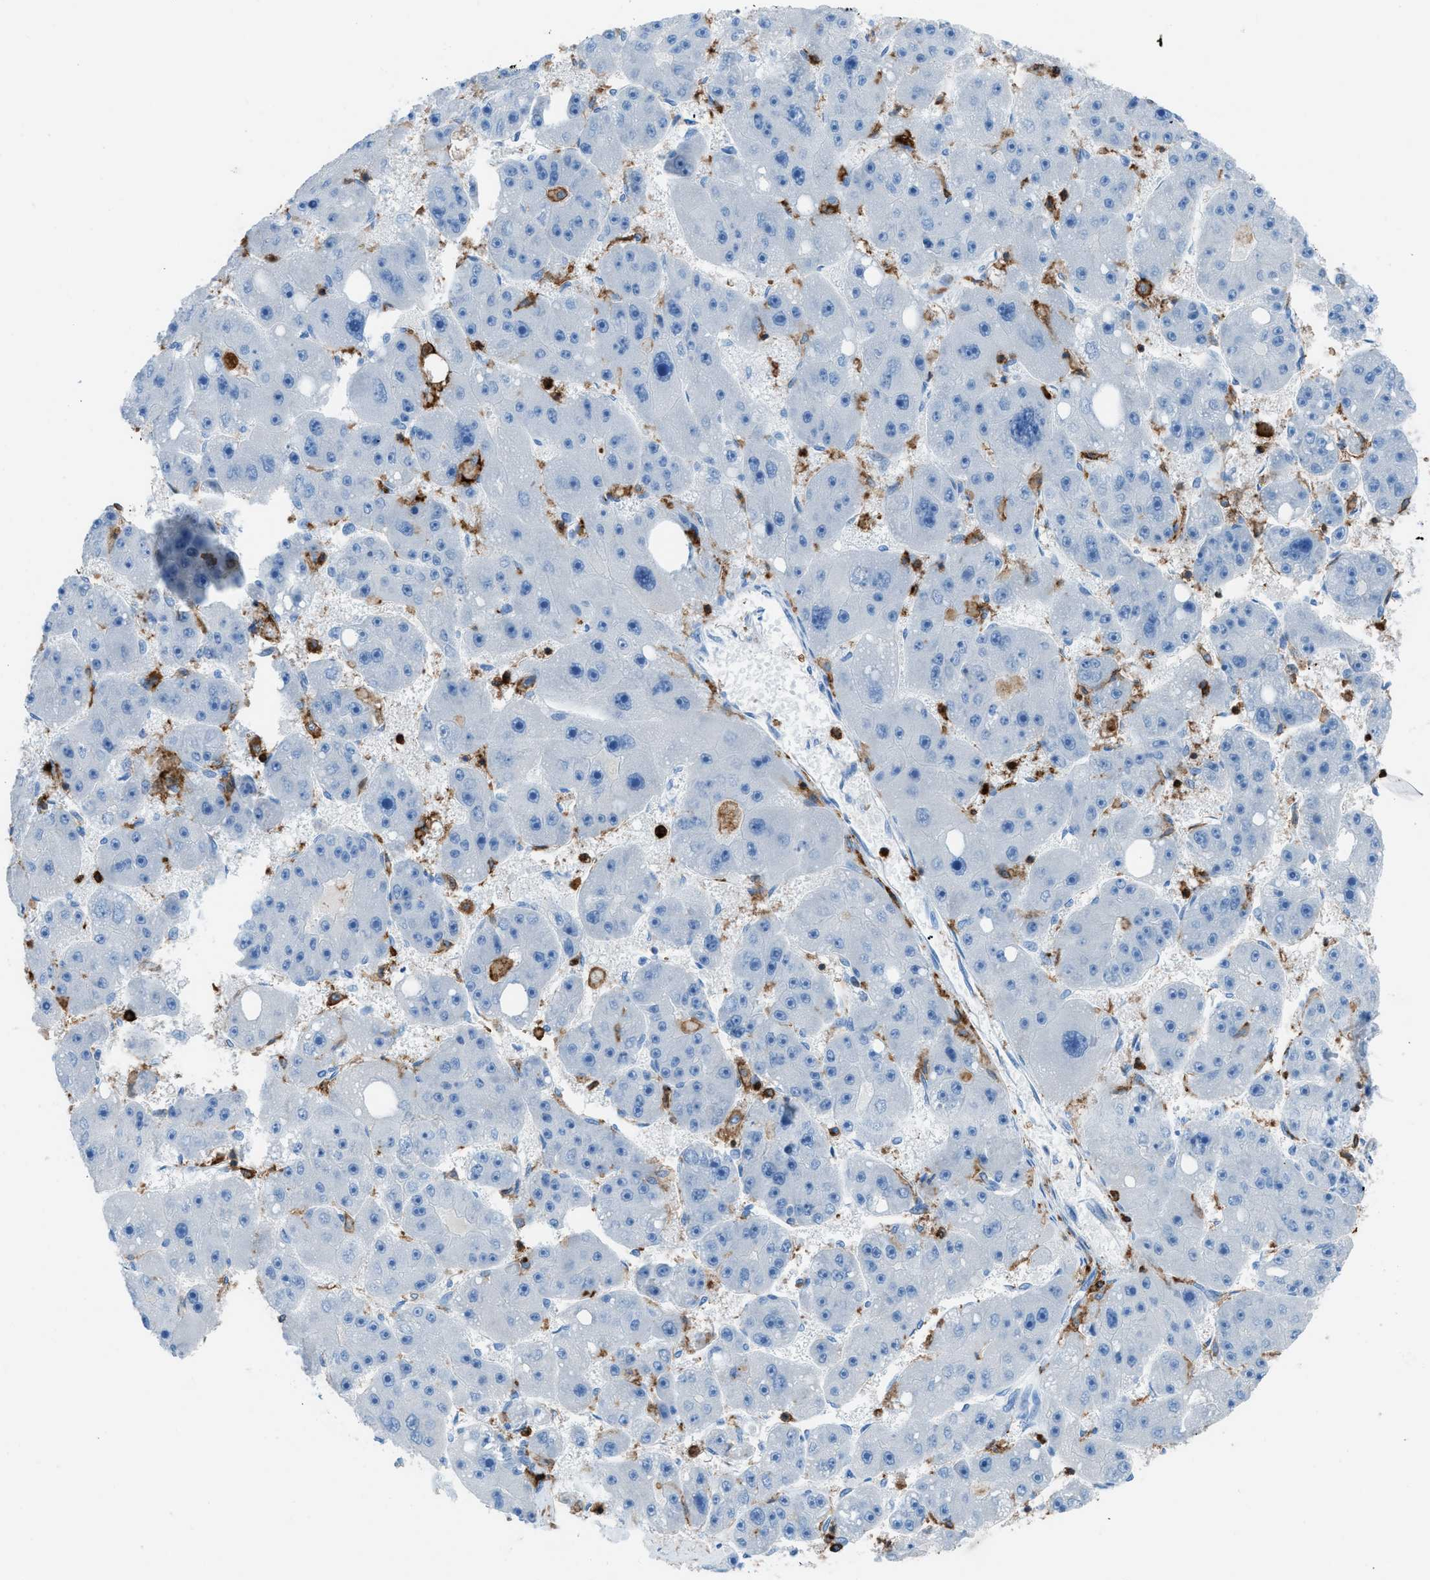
{"staining": {"intensity": "negative", "quantity": "none", "location": "none"}, "tissue": "liver cancer", "cell_type": "Tumor cells", "image_type": "cancer", "snomed": [{"axis": "morphology", "description": "Carcinoma, Hepatocellular, NOS"}, {"axis": "topography", "description": "Liver"}], "caption": "Tumor cells show no significant protein positivity in liver cancer. The staining is performed using DAB brown chromogen with nuclei counter-stained in using hematoxylin.", "gene": "ITGB2", "patient": {"sex": "female", "age": 61}}